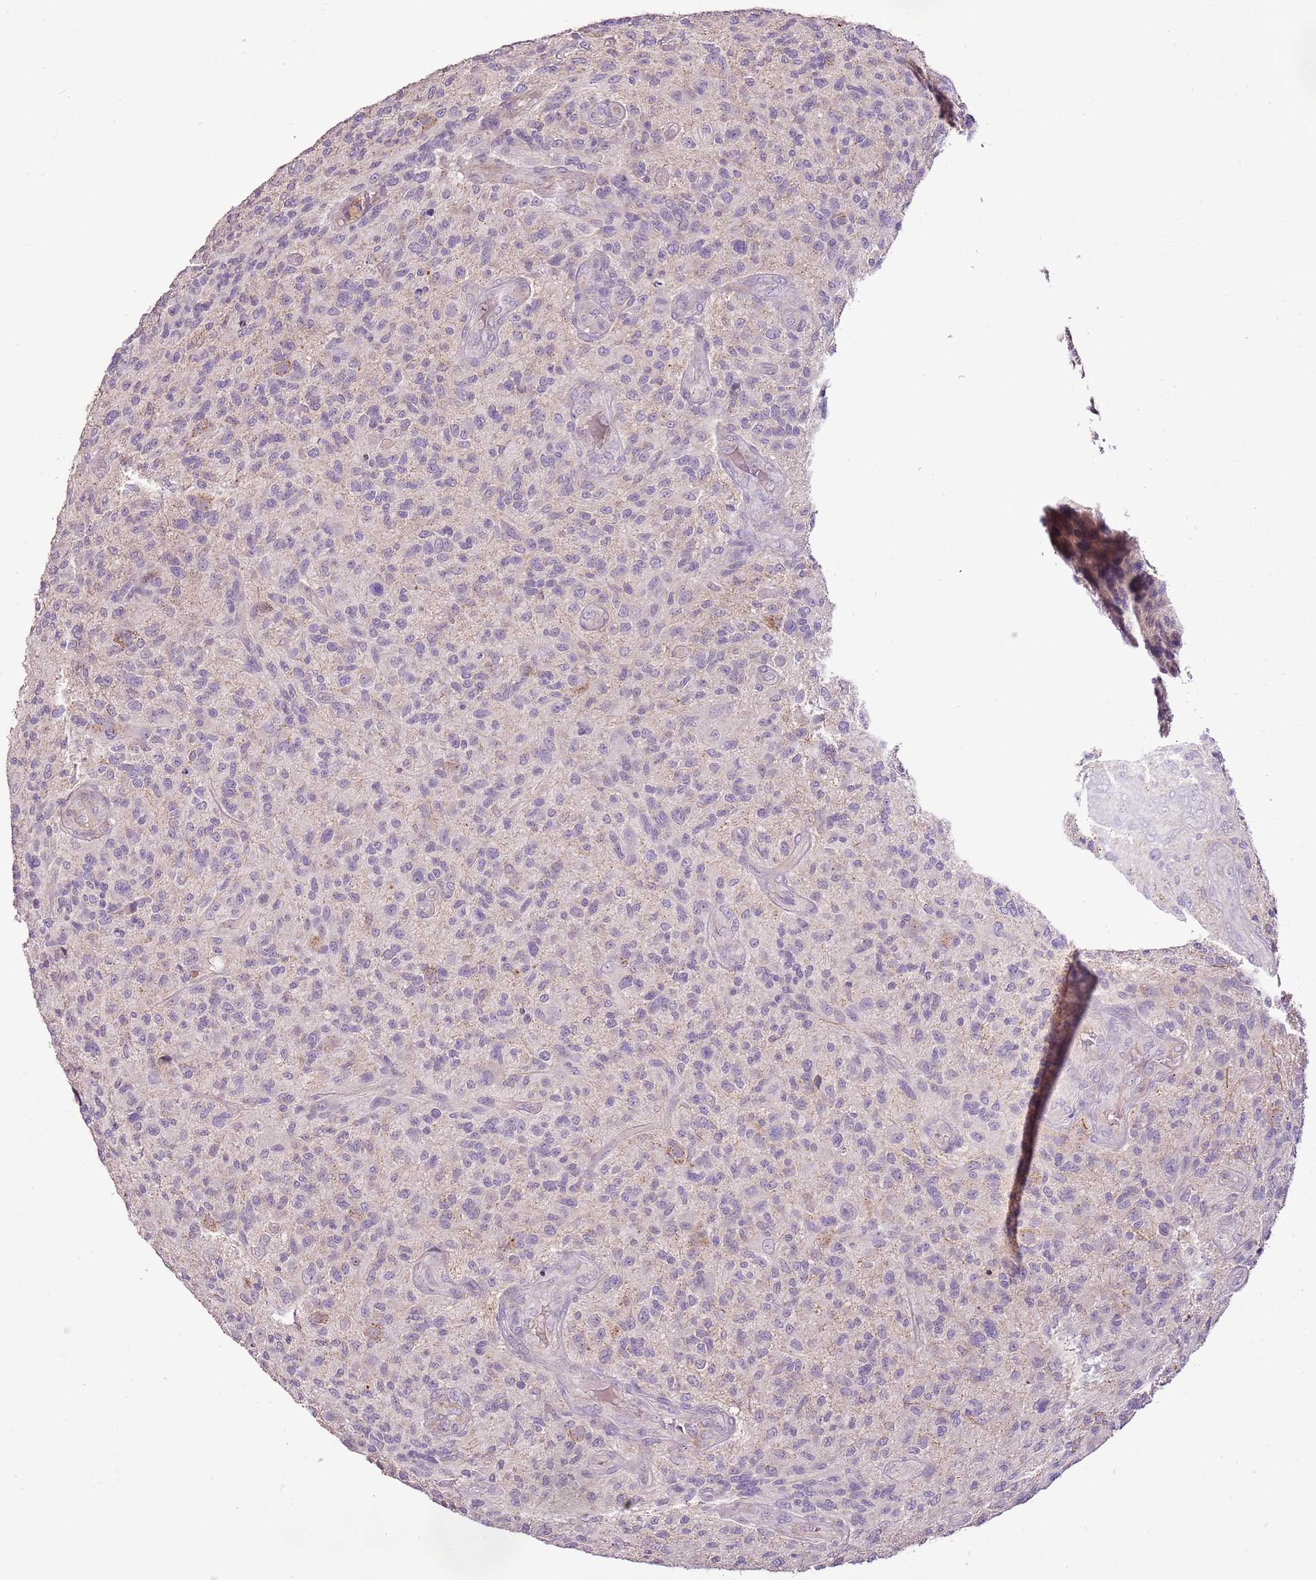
{"staining": {"intensity": "negative", "quantity": "none", "location": "none"}, "tissue": "glioma", "cell_type": "Tumor cells", "image_type": "cancer", "snomed": [{"axis": "morphology", "description": "Glioma, malignant, High grade"}, {"axis": "topography", "description": "Brain"}], "caption": "Human malignant glioma (high-grade) stained for a protein using immunohistochemistry (IHC) demonstrates no expression in tumor cells.", "gene": "CMKLR1", "patient": {"sex": "male", "age": 47}}